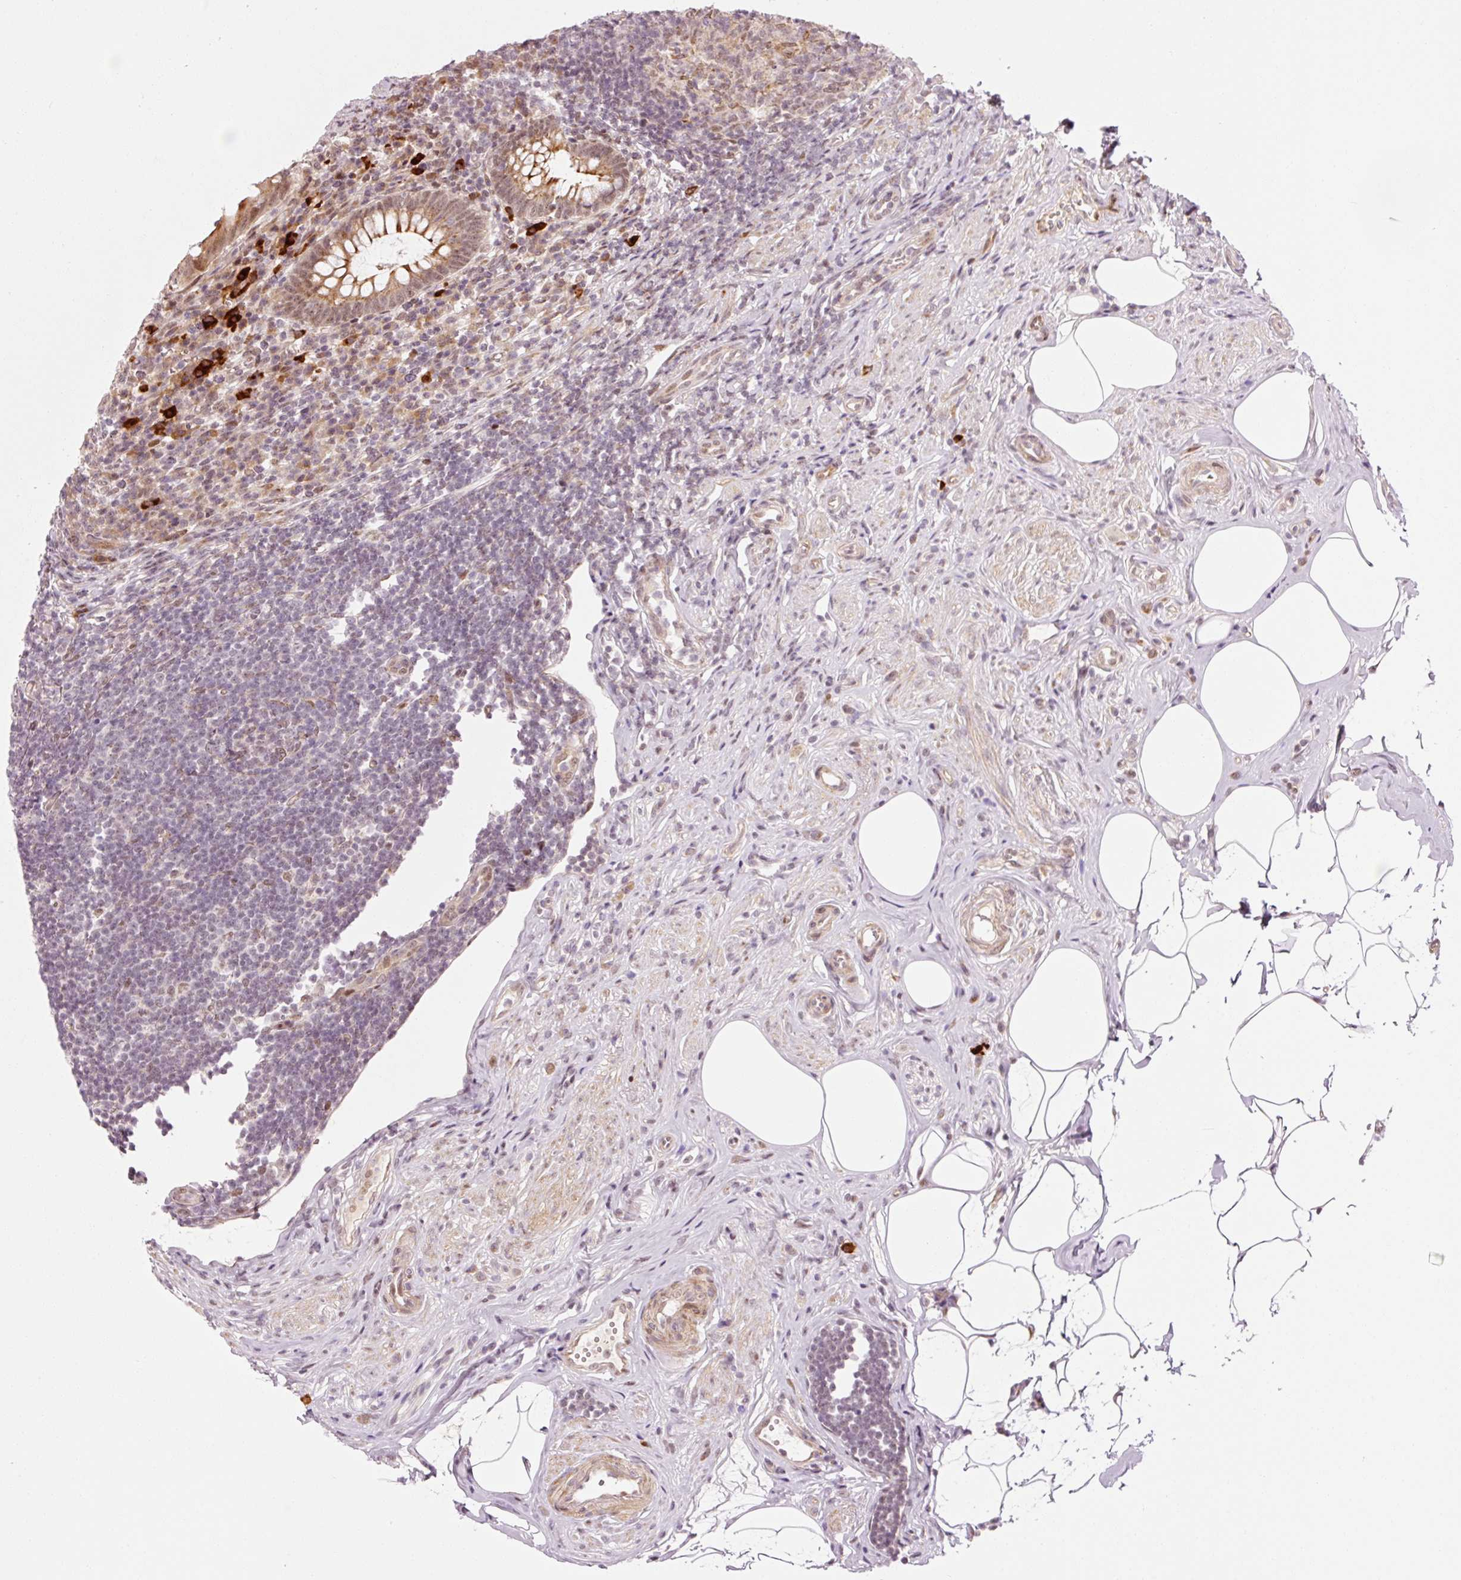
{"staining": {"intensity": "moderate", "quantity": ">75%", "location": "cytoplasmic/membranous,nuclear"}, "tissue": "appendix", "cell_type": "Glandular cells", "image_type": "normal", "snomed": [{"axis": "morphology", "description": "Normal tissue, NOS"}, {"axis": "topography", "description": "Appendix"}], "caption": "Immunohistochemistry (IHC) photomicrograph of unremarkable human appendix stained for a protein (brown), which demonstrates medium levels of moderate cytoplasmic/membranous,nuclear expression in about >75% of glandular cells.", "gene": "ANKRD20A1", "patient": {"sex": "female", "age": 56}}